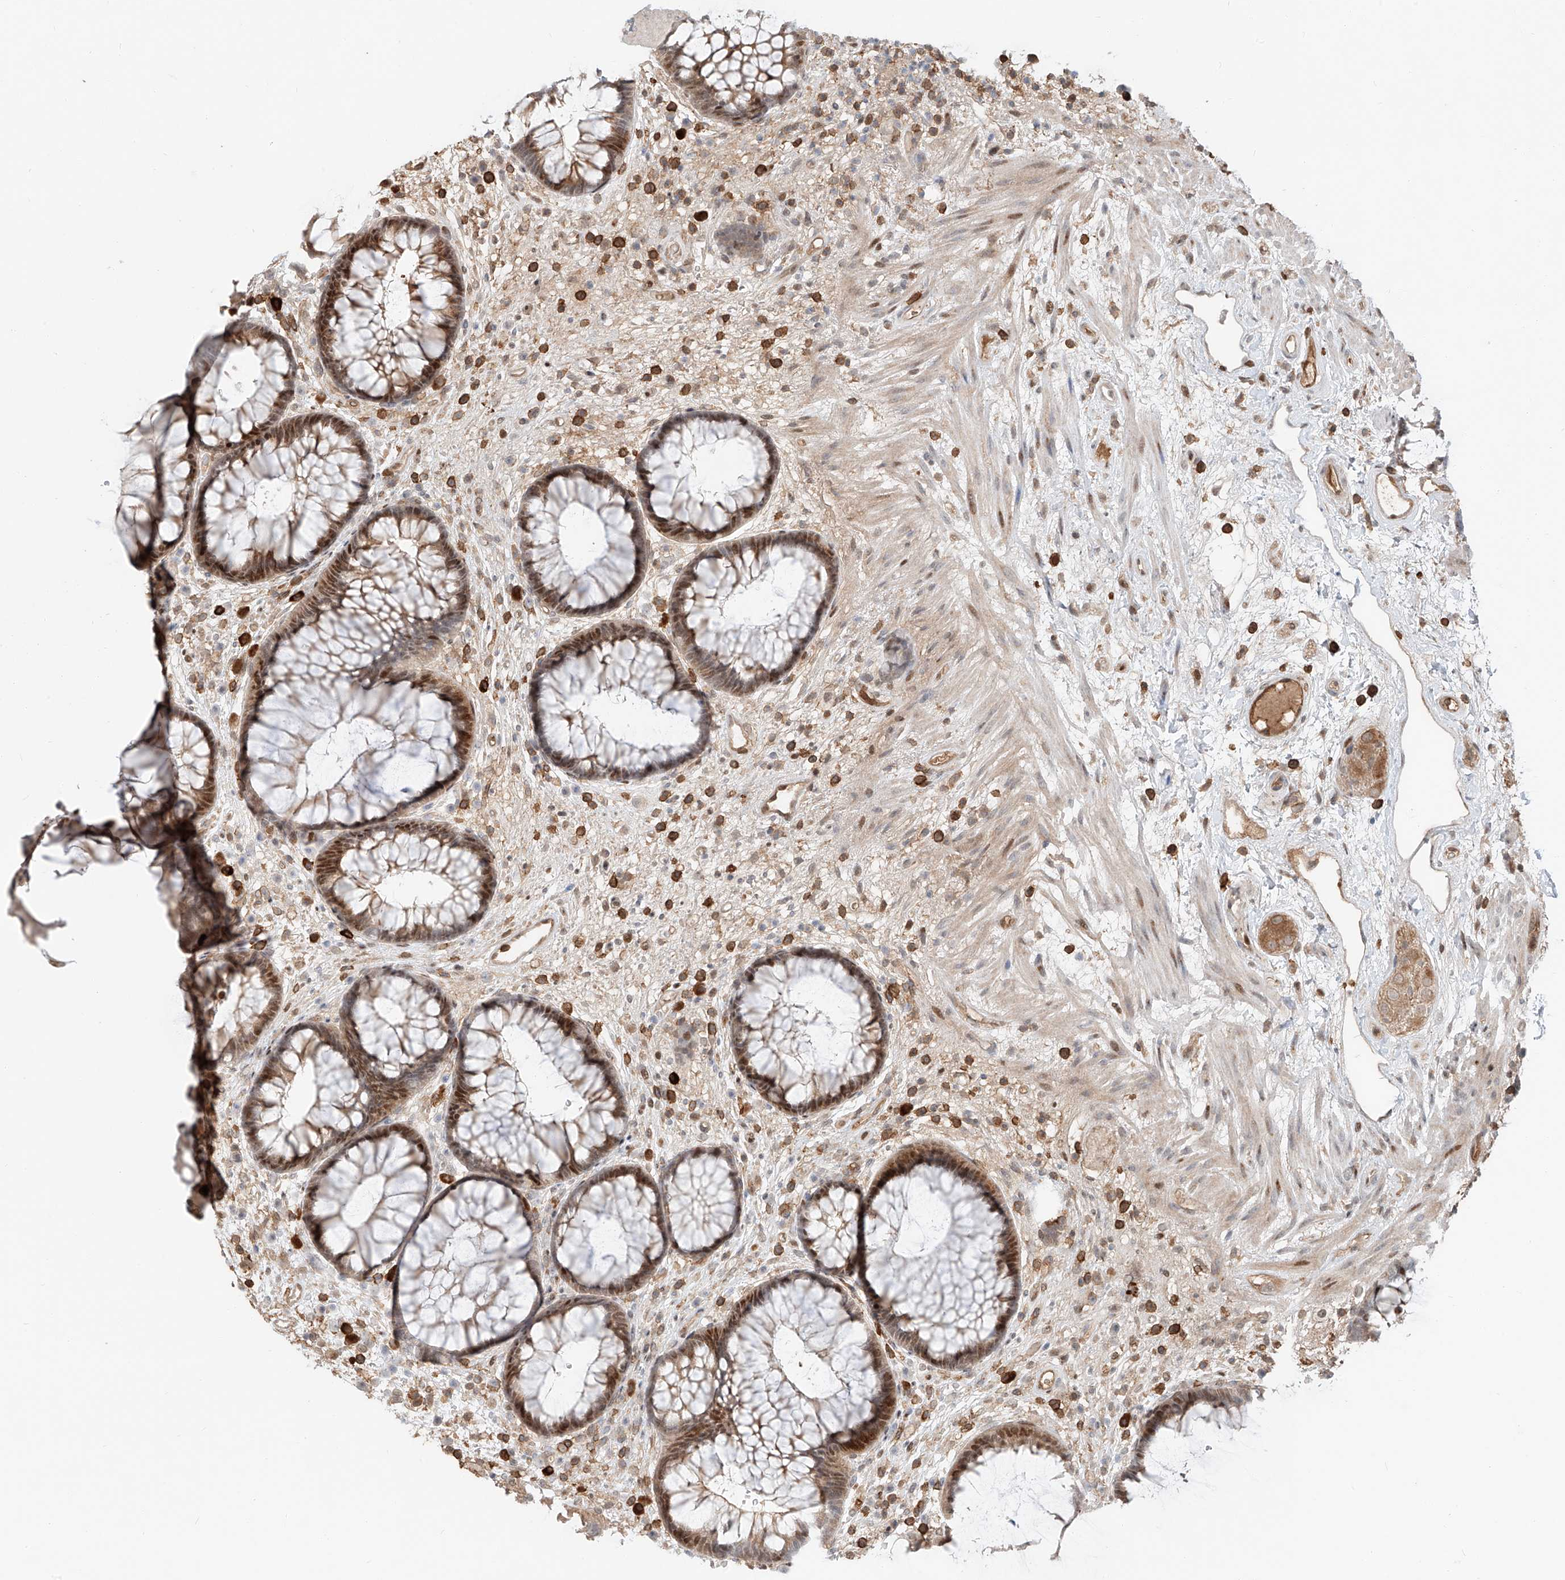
{"staining": {"intensity": "moderate", "quantity": "25%-75%", "location": "cytoplasmic/membranous,nuclear"}, "tissue": "rectum", "cell_type": "Glandular cells", "image_type": "normal", "snomed": [{"axis": "morphology", "description": "Normal tissue, NOS"}, {"axis": "topography", "description": "Rectum"}], "caption": "The immunohistochemical stain labels moderate cytoplasmic/membranous,nuclear expression in glandular cells of benign rectum. Immunohistochemistry stains the protein in brown and the nuclei are stained blue.", "gene": "CEP162", "patient": {"sex": "male", "age": 51}}